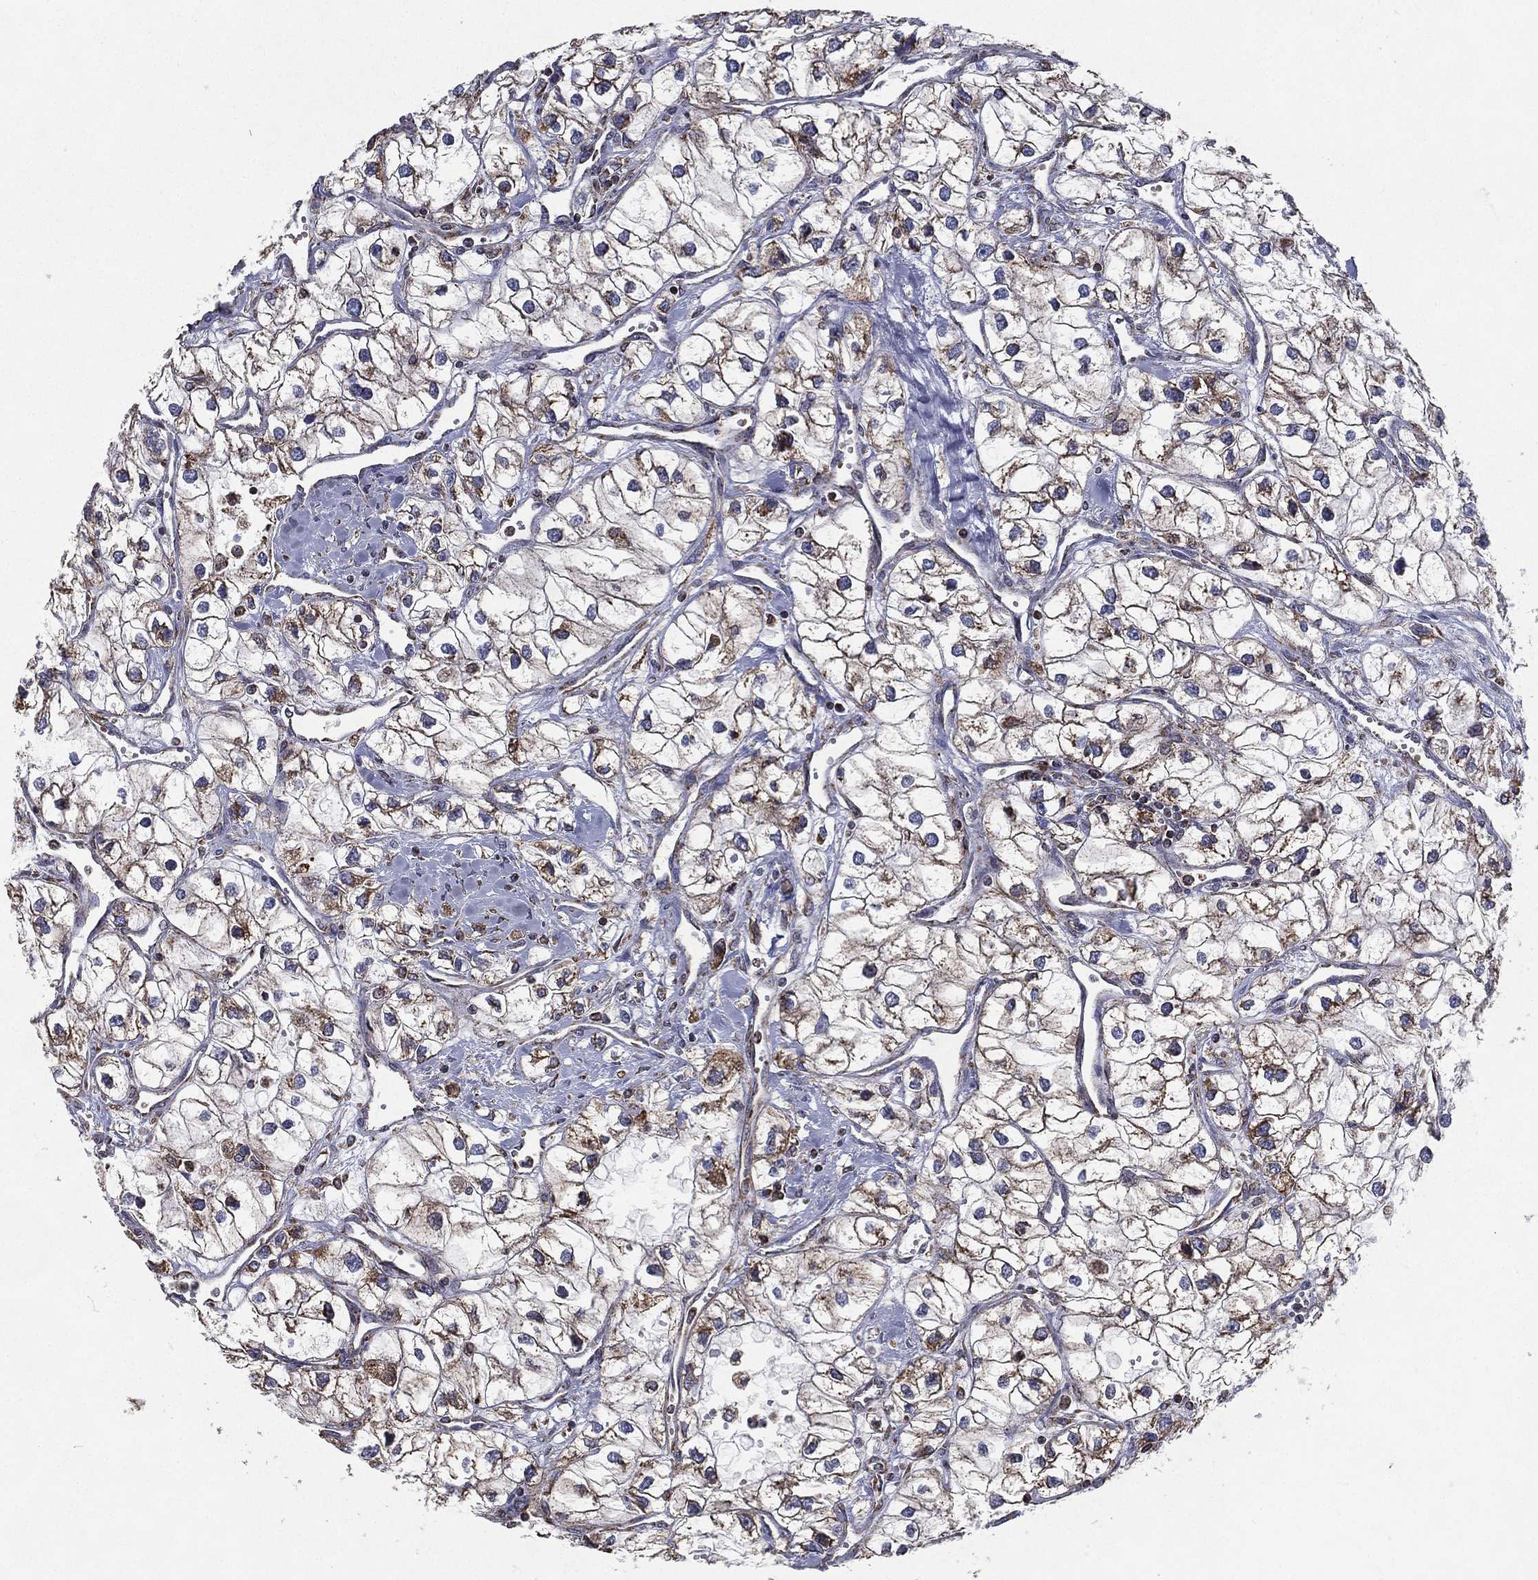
{"staining": {"intensity": "moderate", "quantity": "<25%", "location": "cytoplasmic/membranous"}, "tissue": "renal cancer", "cell_type": "Tumor cells", "image_type": "cancer", "snomed": [{"axis": "morphology", "description": "Adenocarcinoma, NOS"}, {"axis": "topography", "description": "Kidney"}], "caption": "Immunohistochemistry (DAB (3,3'-diaminobenzidine)) staining of adenocarcinoma (renal) shows moderate cytoplasmic/membranous protein expression in approximately <25% of tumor cells.", "gene": "MT-CYB", "patient": {"sex": "male", "age": 59}}